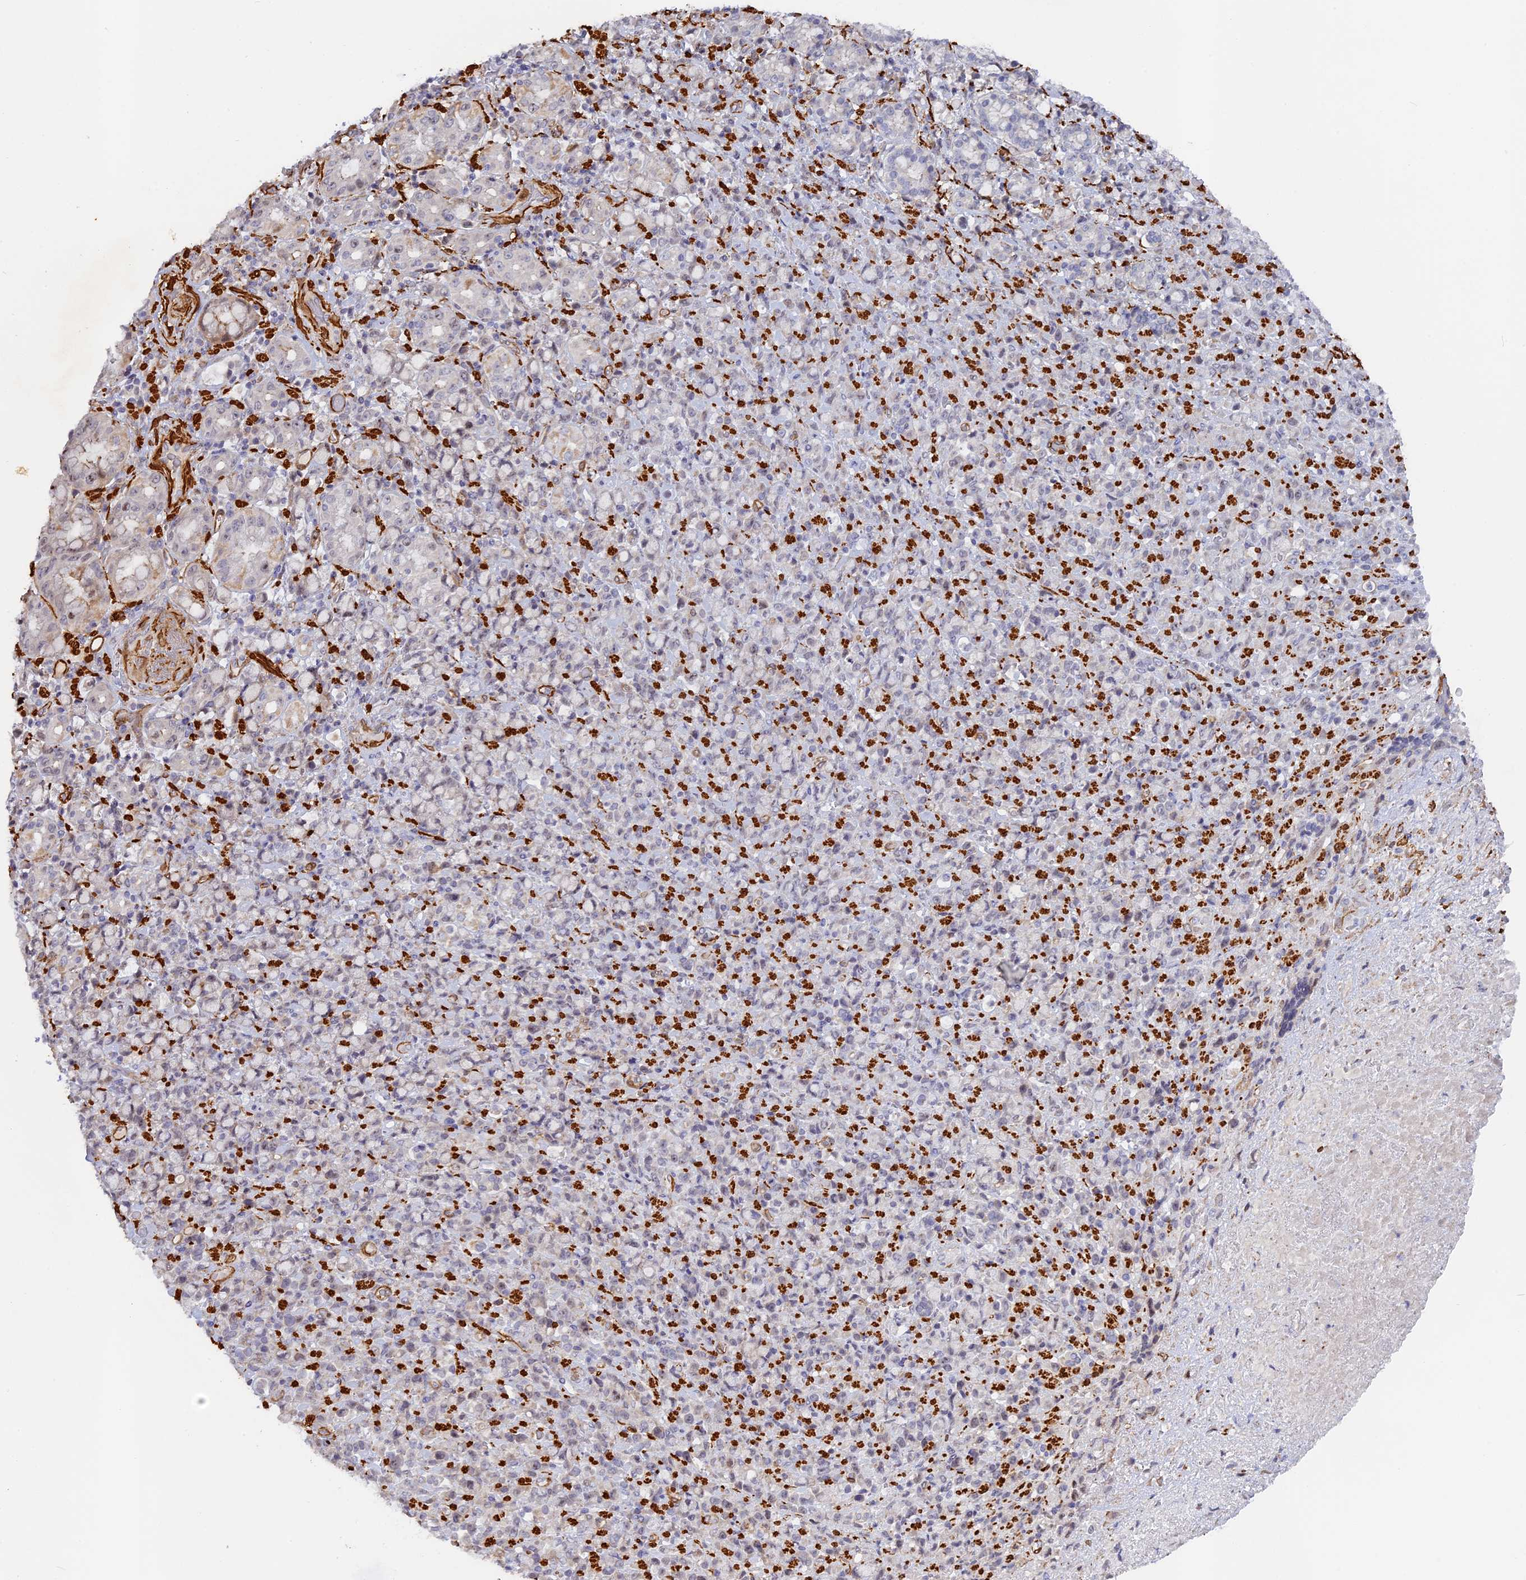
{"staining": {"intensity": "negative", "quantity": "none", "location": "none"}, "tissue": "stomach cancer", "cell_type": "Tumor cells", "image_type": "cancer", "snomed": [{"axis": "morphology", "description": "Normal tissue, NOS"}, {"axis": "morphology", "description": "Adenocarcinoma, NOS"}, {"axis": "topography", "description": "Stomach"}], "caption": "The photomicrograph reveals no significant positivity in tumor cells of stomach adenocarcinoma.", "gene": "CCDC154", "patient": {"sex": "female", "age": 79}}